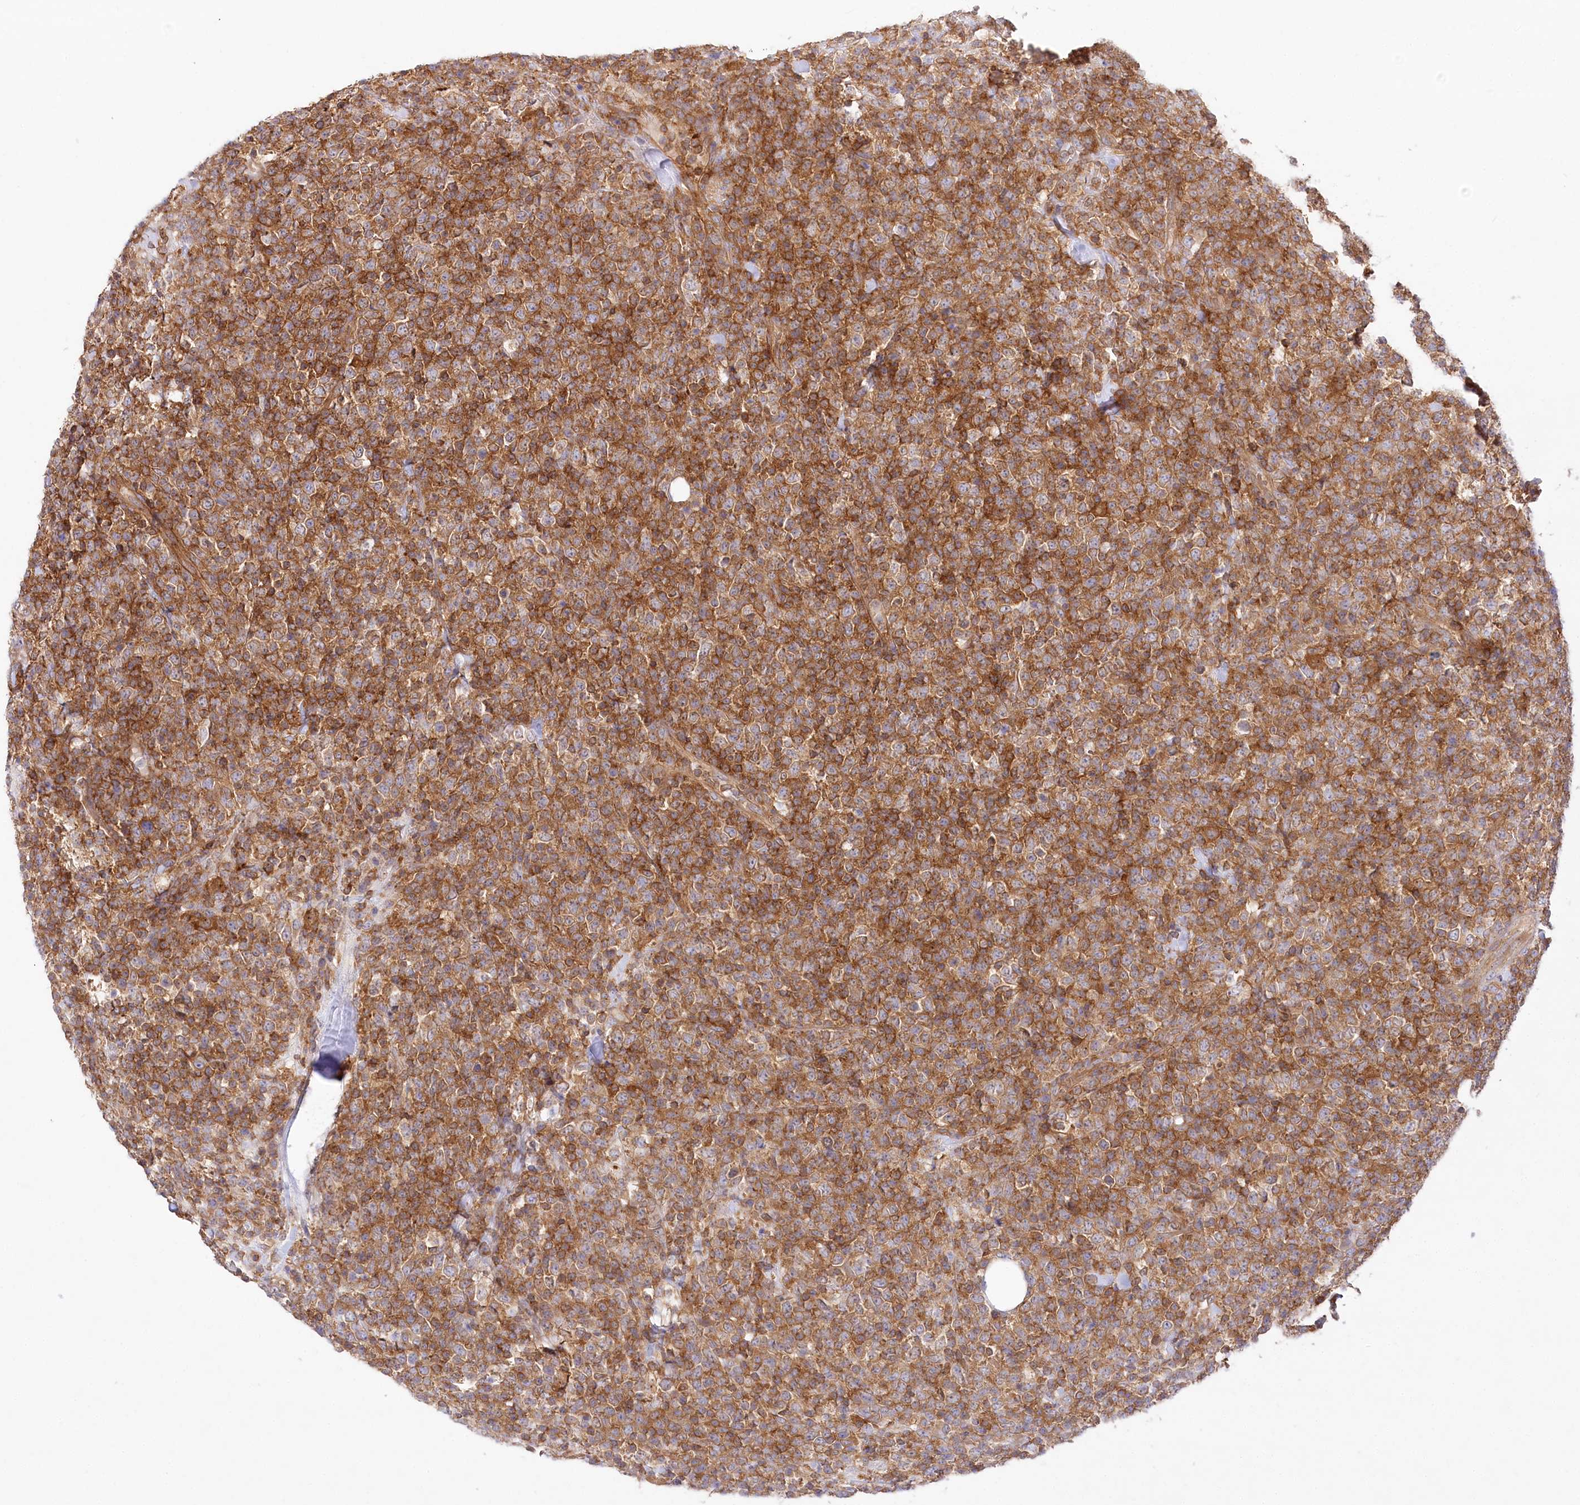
{"staining": {"intensity": "moderate", "quantity": ">75%", "location": "cytoplasmic/membranous"}, "tissue": "lymphoma", "cell_type": "Tumor cells", "image_type": "cancer", "snomed": [{"axis": "morphology", "description": "Malignant lymphoma, non-Hodgkin's type, High grade"}, {"axis": "topography", "description": "Colon"}], "caption": "Immunohistochemical staining of human malignant lymphoma, non-Hodgkin's type (high-grade) shows medium levels of moderate cytoplasmic/membranous protein staining in about >75% of tumor cells.", "gene": "ABRAXAS2", "patient": {"sex": "female", "age": 53}}